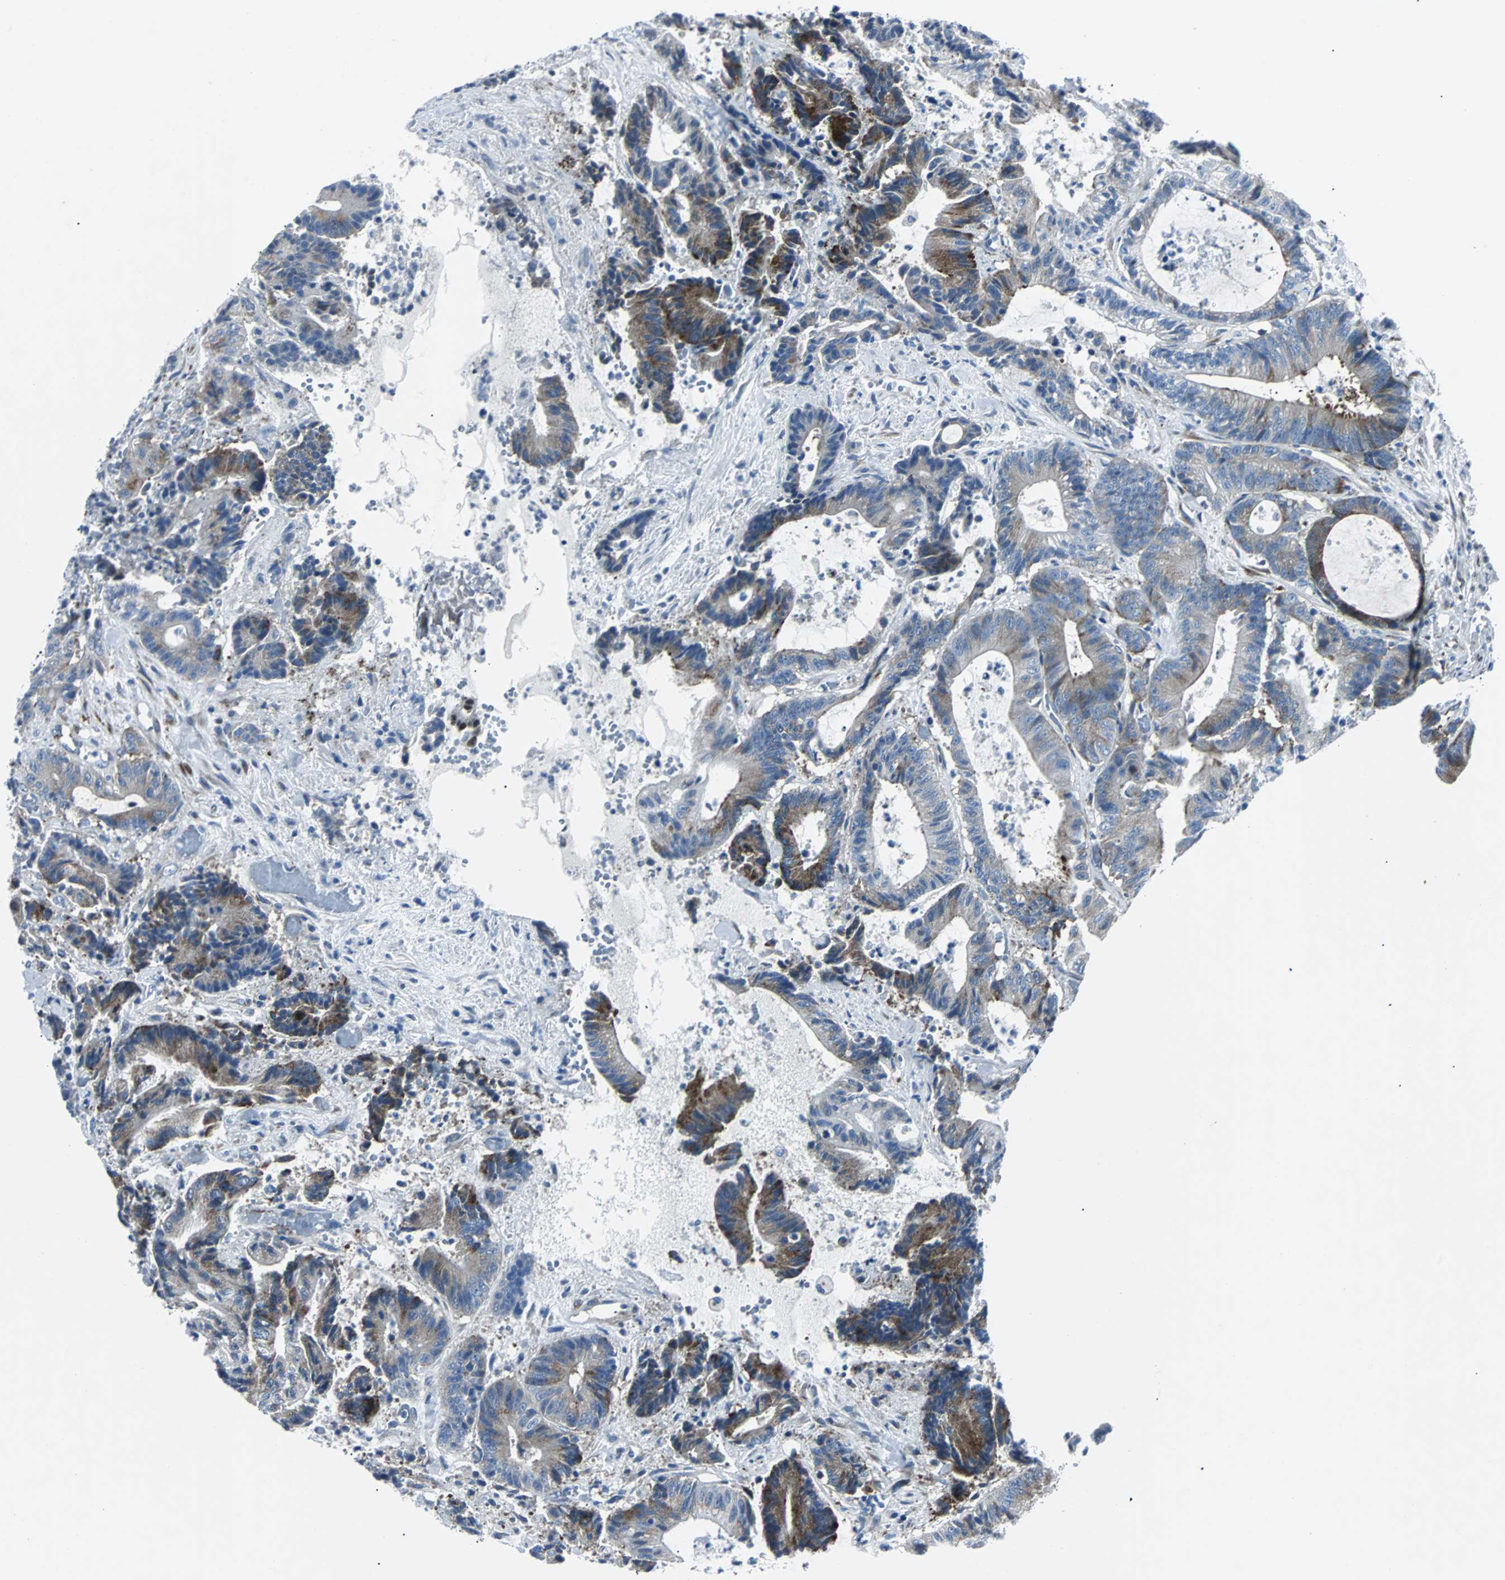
{"staining": {"intensity": "moderate", "quantity": "<25%", "location": "cytoplasmic/membranous"}, "tissue": "colorectal cancer", "cell_type": "Tumor cells", "image_type": "cancer", "snomed": [{"axis": "morphology", "description": "Adenocarcinoma, NOS"}, {"axis": "topography", "description": "Colon"}], "caption": "About <25% of tumor cells in human colorectal cancer reveal moderate cytoplasmic/membranous protein expression as visualized by brown immunohistochemical staining.", "gene": "BBC3", "patient": {"sex": "female", "age": 84}}